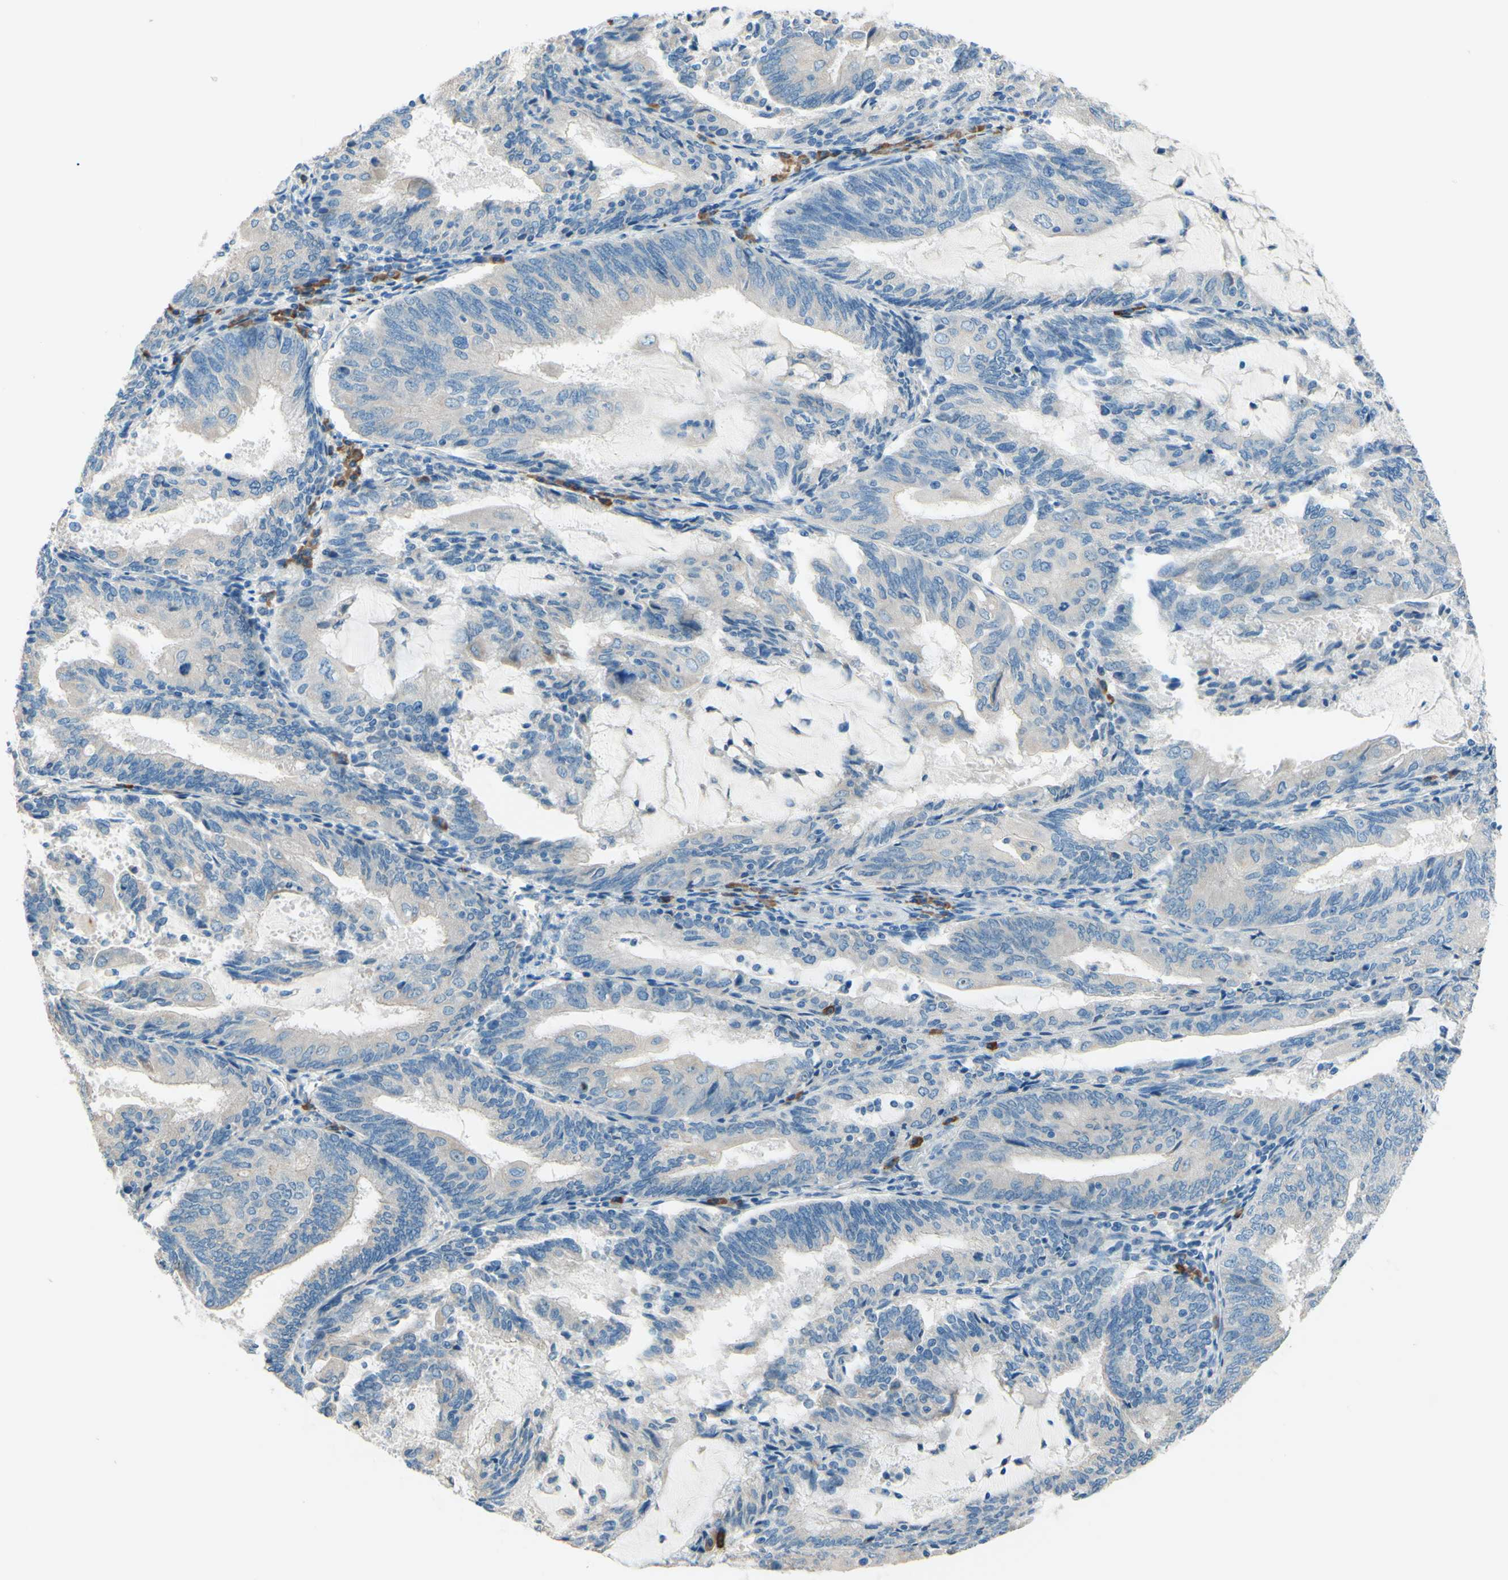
{"staining": {"intensity": "negative", "quantity": "none", "location": "none"}, "tissue": "endometrial cancer", "cell_type": "Tumor cells", "image_type": "cancer", "snomed": [{"axis": "morphology", "description": "Adenocarcinoma, NOS"}, {"axis": "topography", "description": "Endometrium"}], "caption": "Endometrial cancer stained for a protein using IHC demonstrates no positivity tumor cells.", "gene": "PASD1", "patient": {"sex": "female", "age": 81}}